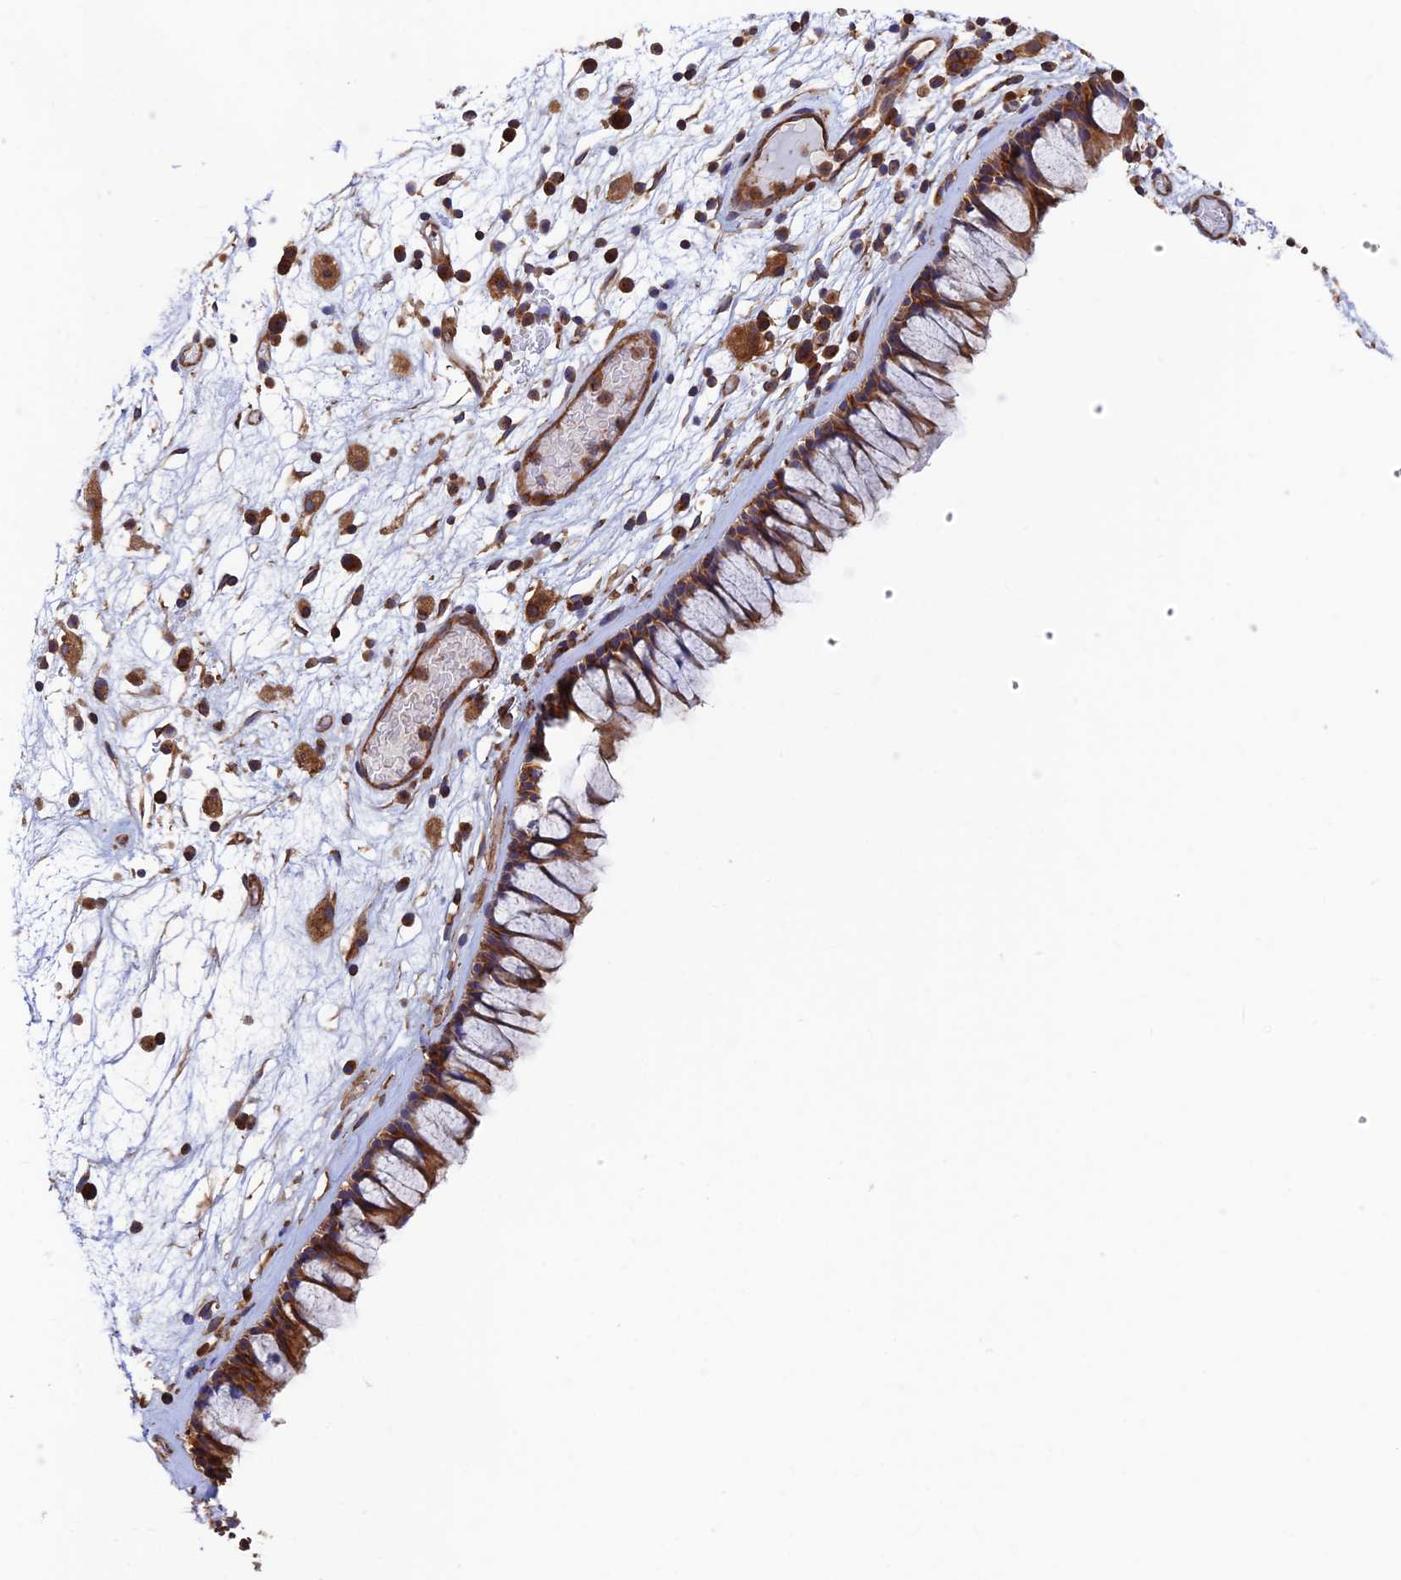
{"staining": {"intensity": "moderate", "quantity": ">75%", "location": "cytoplasmic/membranous"}, "tissue": "nasopharynx", "cell_type": "Respiratory epithelial cells", "image_type": "normal", "snomed": [{"axis": "morphology", "description": "Normal tissue, NOS"}, {"axis": "morphology", "description": "Inflammation, NOS"}, {"axis": "morphology", "description": "Malignant melanoma, Metastatic site"}, {"axis": "topography", "description": "Nasopharynx"}], "caption": "Moderate cytoplasmic/membranous protein positivity is present in approximately >75% of respiratory epithelial cells in nasopharynx.", "gene": "DCTN2", "patient": {"sex": "male", "age": 70}}